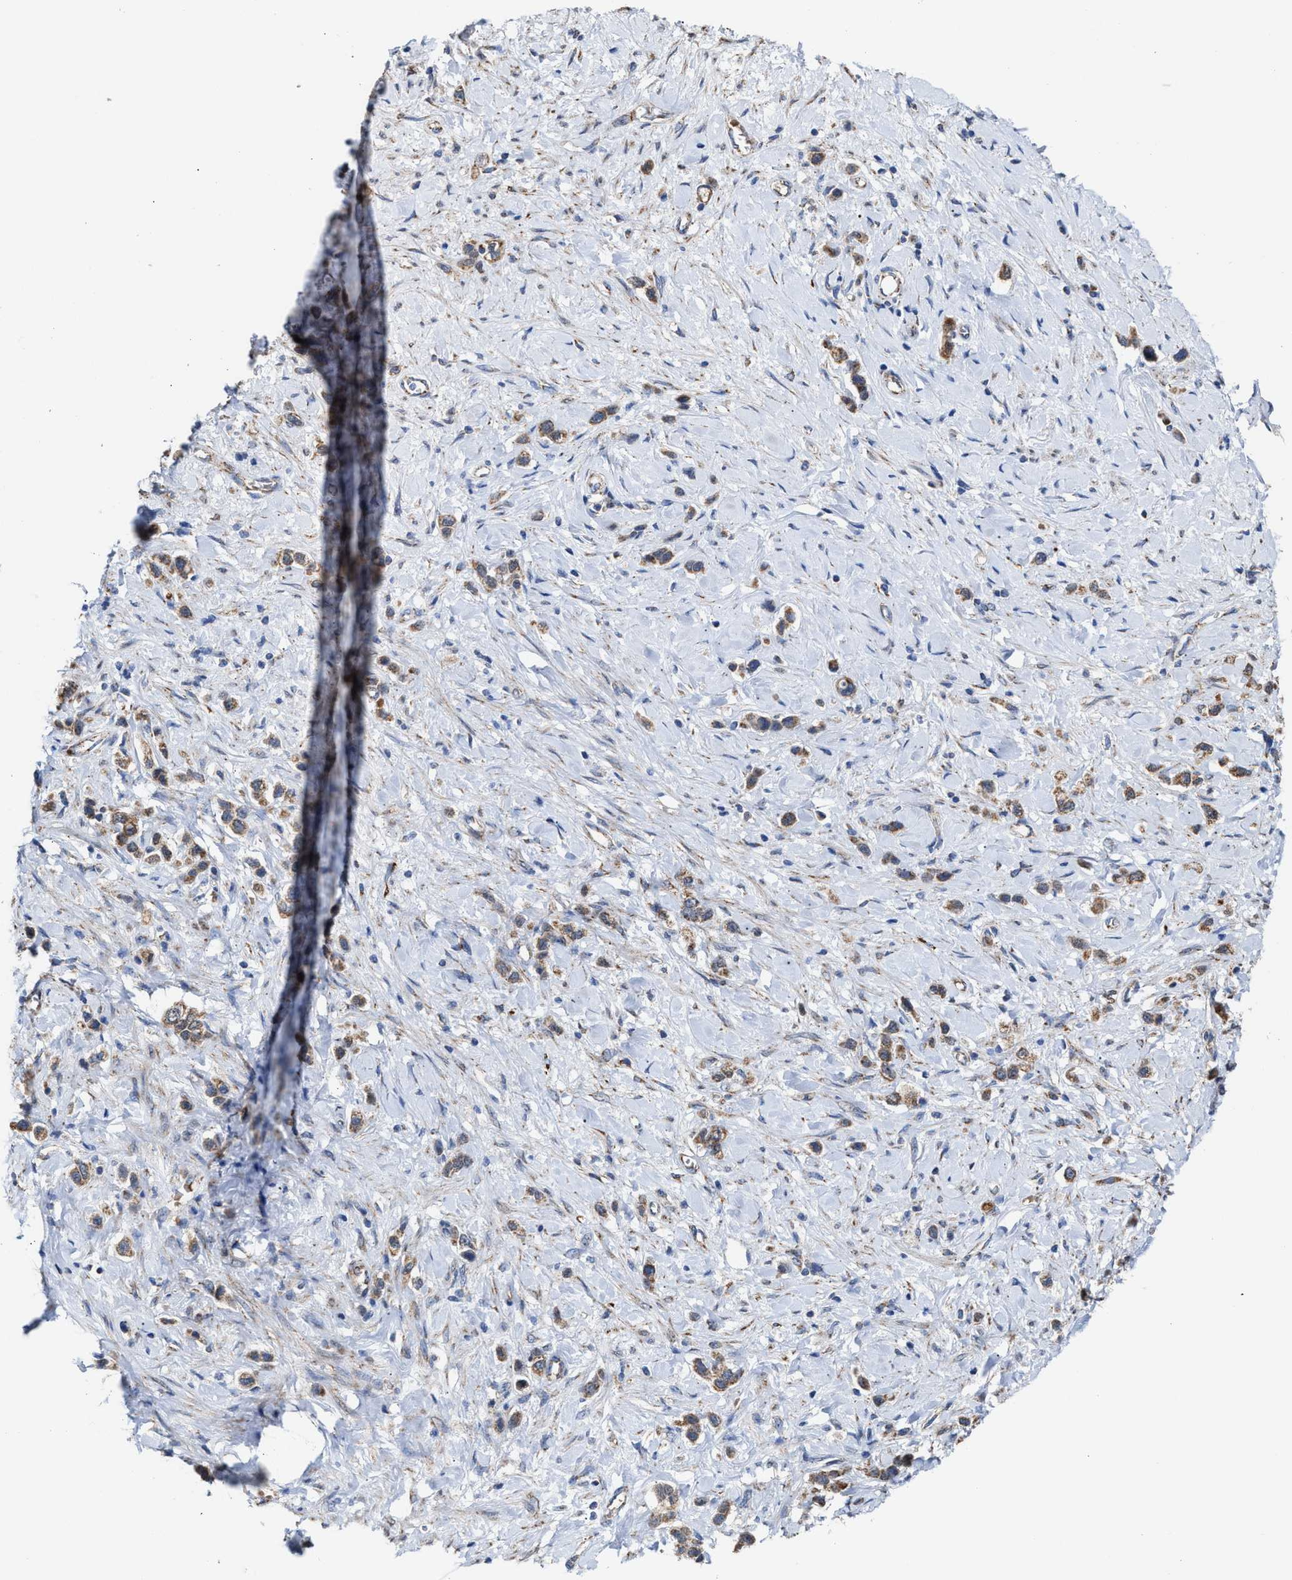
{"staining": {"intensity": "moderate", "quantity": ">75%", "location": "cytoplasmic/membranous"}, "tissue": "stomach cancer", "cell_type": "Tumor cells", "image_type": "cancer", "snomed": [{"axis": "morphology", "description": "Adenocarcinoma, NOS"}, {"axis": "topography", "description": "Stomach"}], "caption": "About >75% of tumor cells in stomach cancer demonstrate moderate cytoplasmic/membranous protein staining as visualized by brown immunohistochemical staining.", "gene": "MECR", "patient": {"sex": "female", "age": 65}}